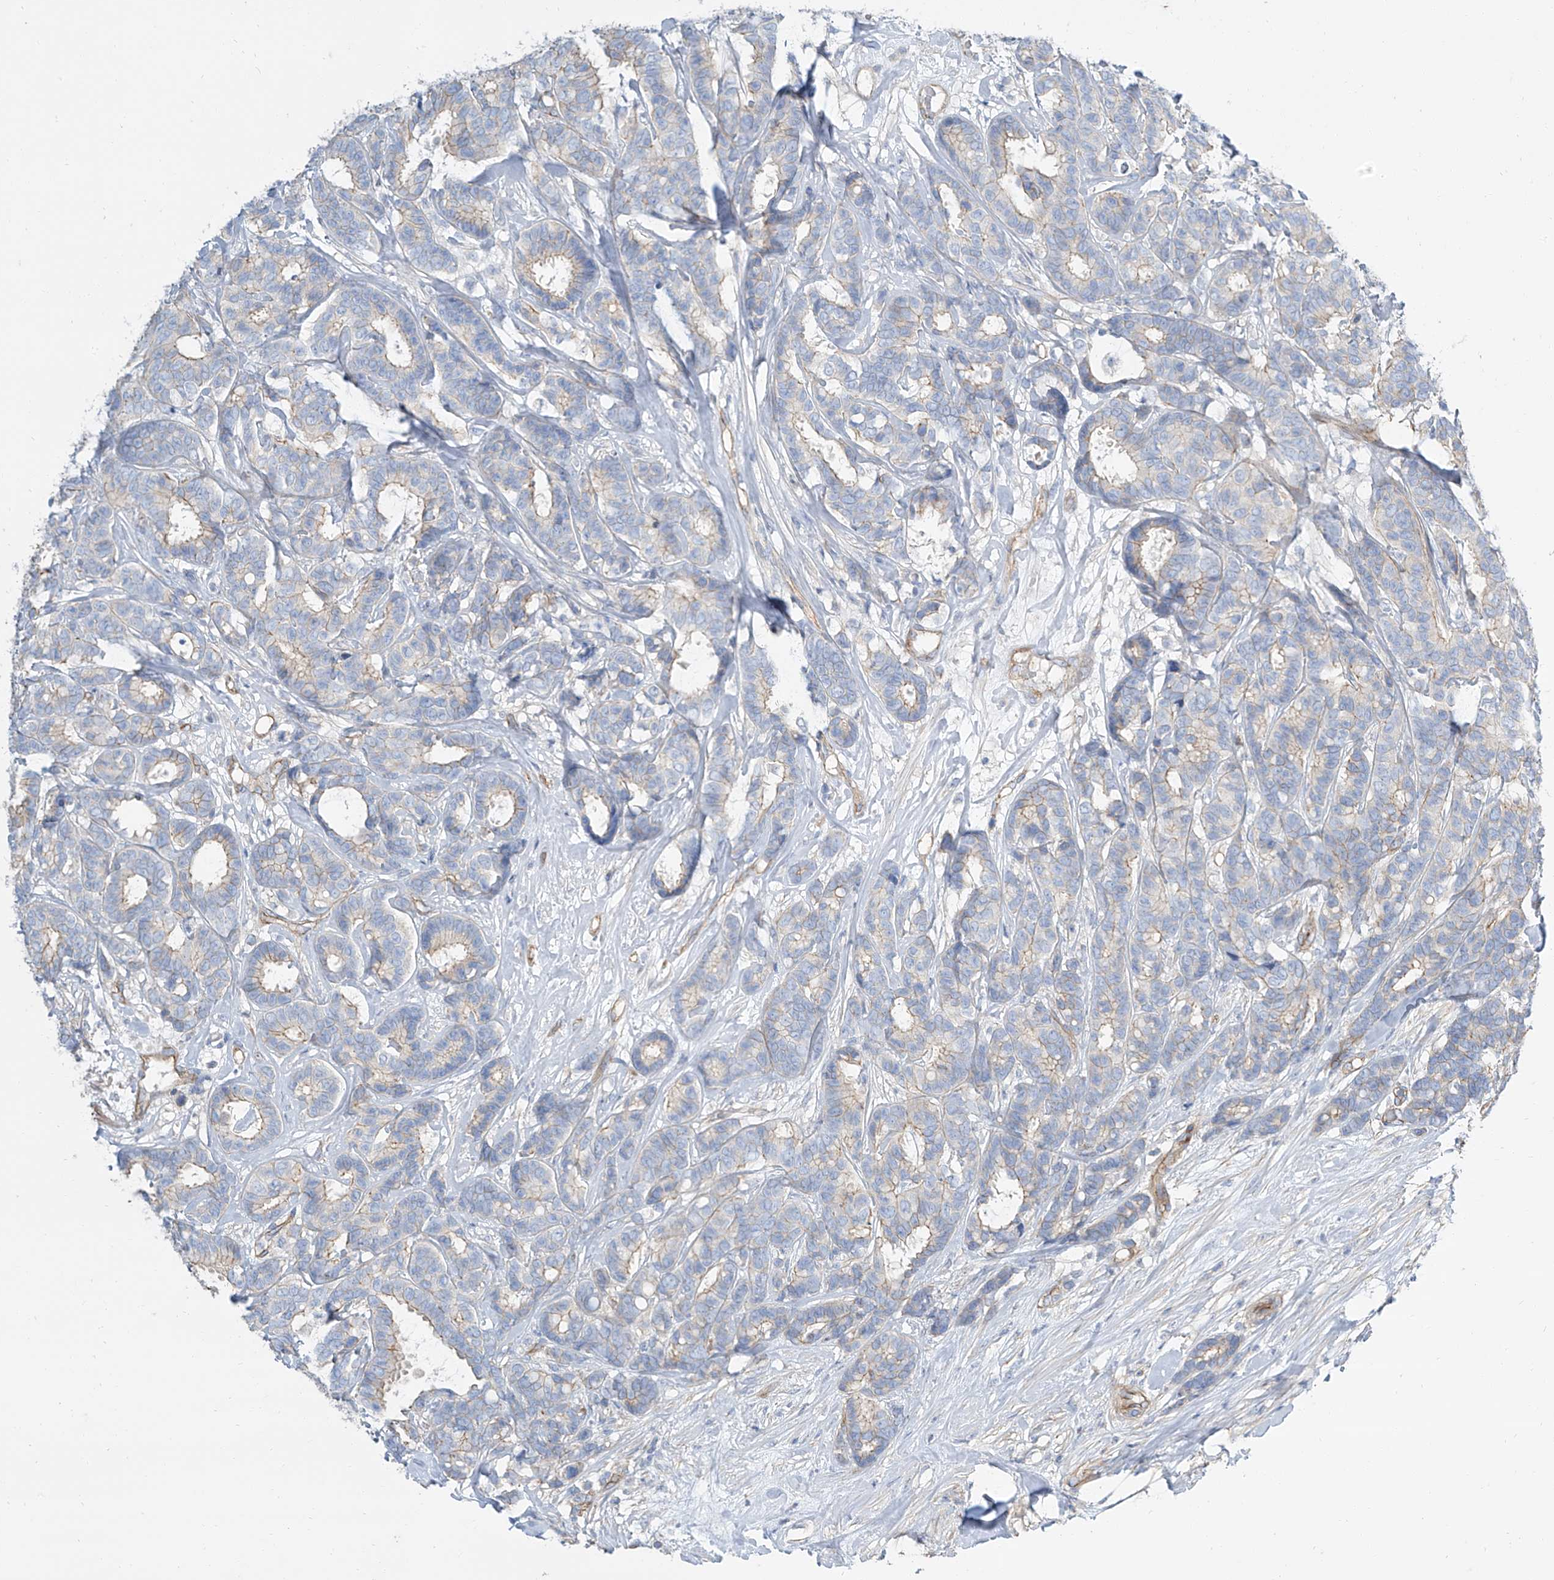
{"staining": {"intensity": "weak", "quantity": "25%-75%", "location": "cytoplasmic/membranous"}, "tissue": "breast cancer", "cell_type": "Tumor cells", "image_type": "cancer", "snomed": [{"axis": "morphology", "description": "Duct carcinoma"}, {"axis": "topography", "description": "Breast"}], "caption": "Protein expression analysis of breast cancer (infiltrating ductal carcinoma) exhibits weak cytoplasmic/membranous staining in about 25%-75% of tumor cells.", "gene": "TXLNB", "patient": {"sex": "female", "age": 87}}